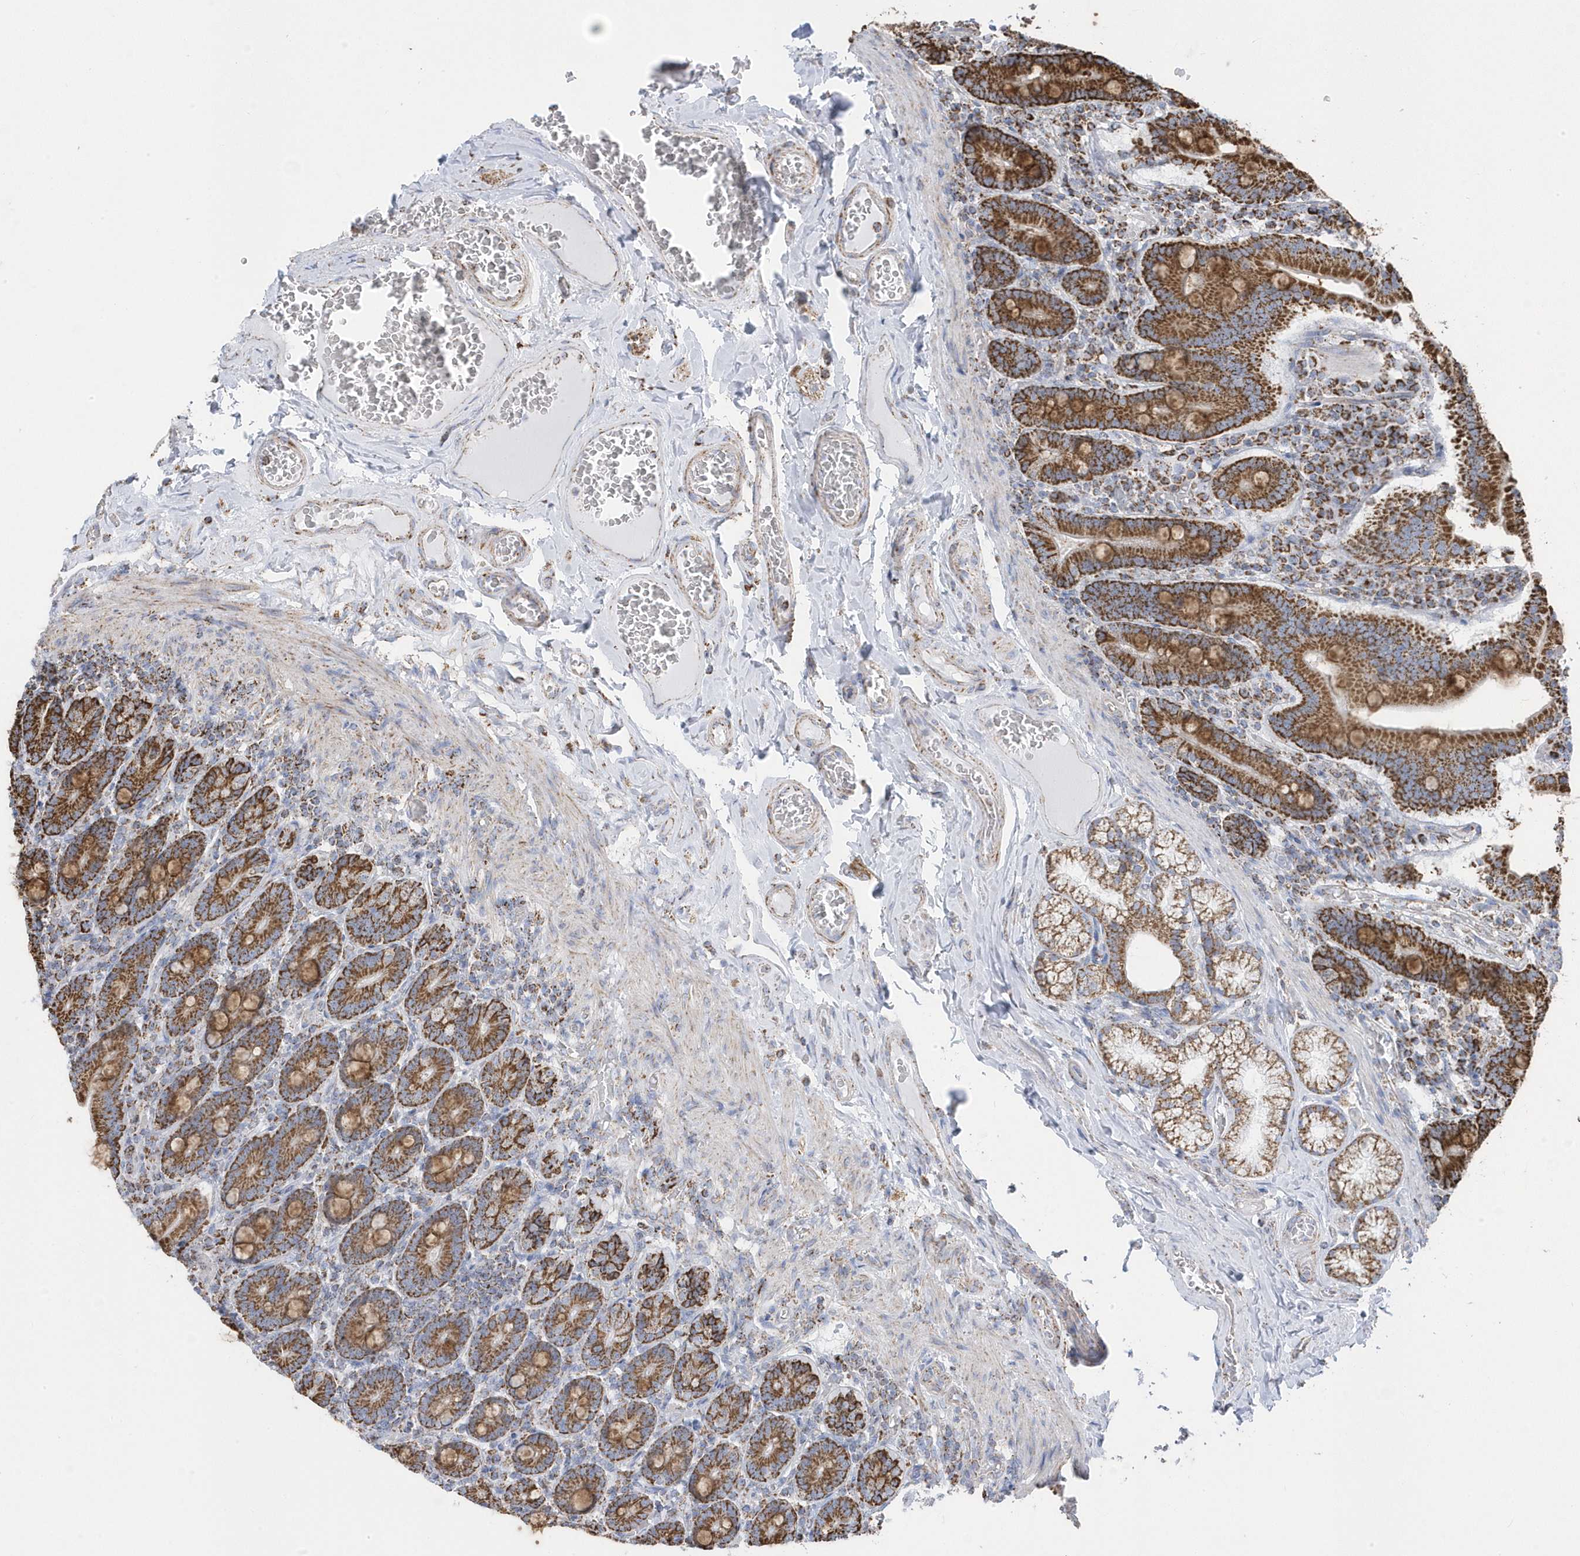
{"staining": {"intensity": "strong", "quantity": ">75%", "location": "cytoplasmic/membranous"}, "tissue": "duodenum", "cell_type": "Glandular cells", "image_type": "normal", "snomed": [{"axis": "morphology", "description": "Normal tissue, NOS"}, {"axis": "topography", "description": "Duodenum"}], "caption": "Human duodenum stained for a protein (brown) shows strong cytoplasmic/membranous positive positivity in approximately >75% of glandular cells.", "gene": "GTPBP8", "patient": {"sex": "female", "age": 62}}